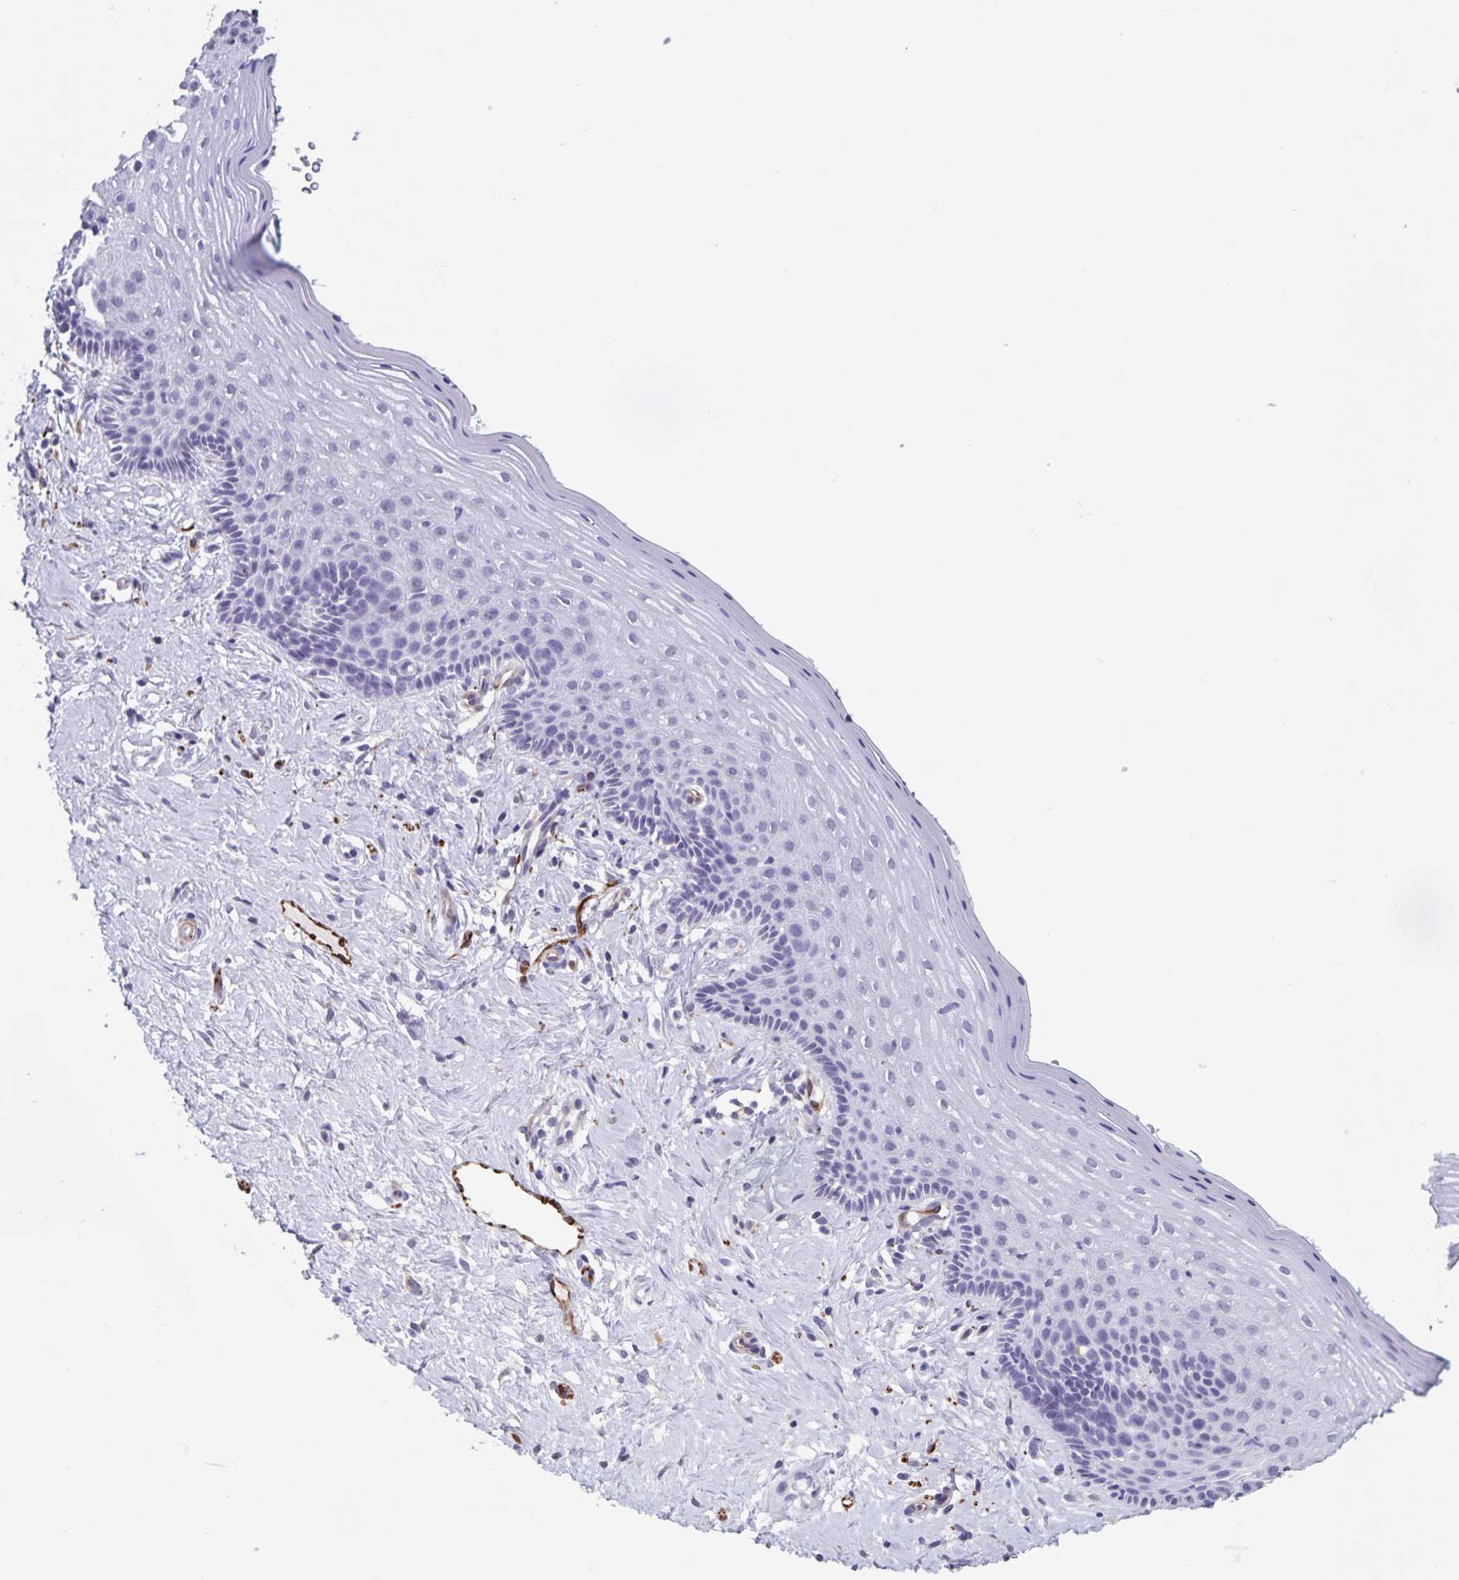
{"staining": {"intensity": "negative", "quantity": "none", "location": "none"}, "tissue": "vagina", "cell_type": "Squamous epithelial cells", "image_type": "normal", "snomed": [{"axis": "morphology", "description": "Normal tissue, NOS"}, {"axis": "topography", "description": "Vagina"}], "caption": "Immunohistochemistry (IHC) of benign human vagina reveals no staining in squamous epithelial cells.", "gene": "SYNM", "patient": {"sex": "female", "age": 42}}